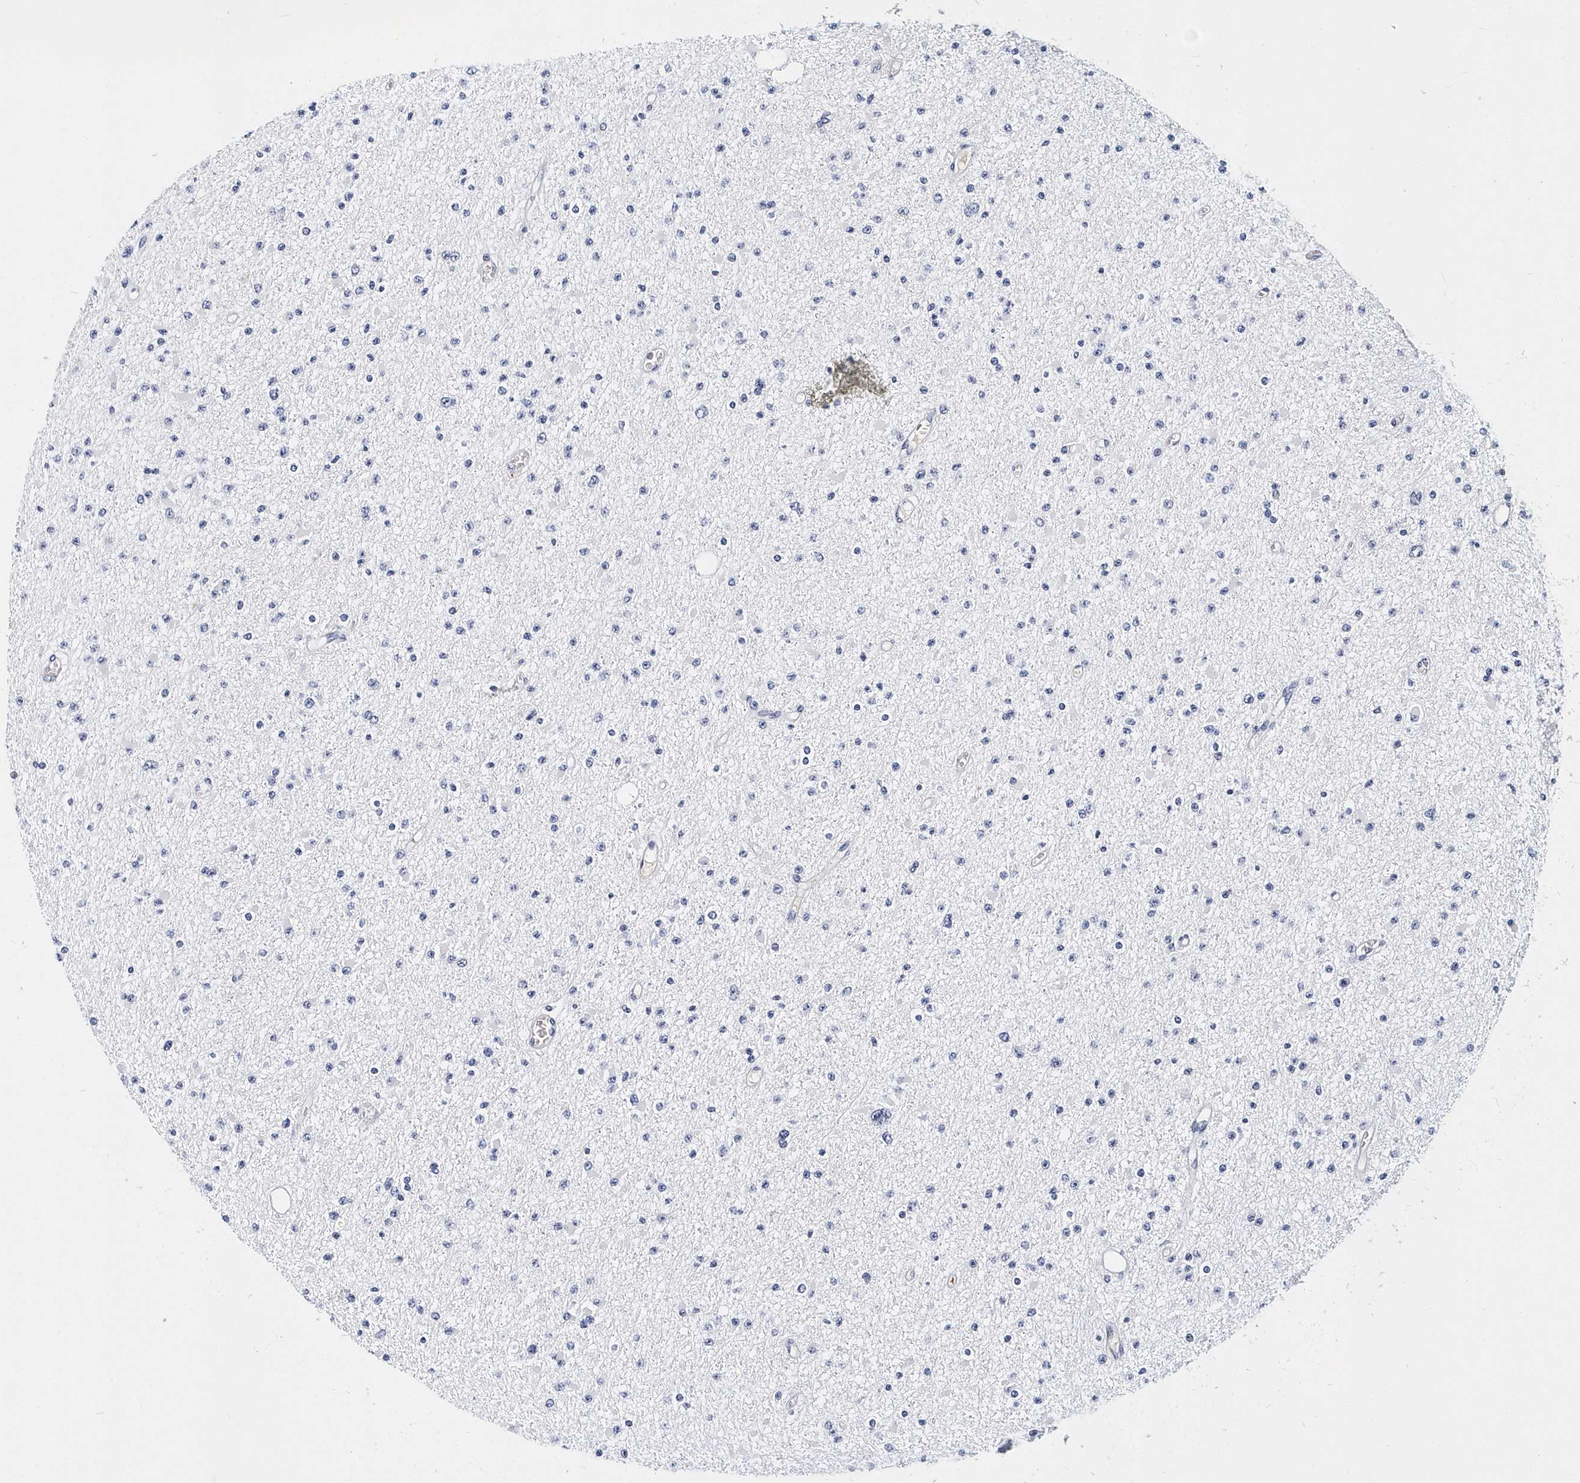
{"staining": {"intensity": "negative", "quantity": "none", "location": "none"}, "tissue": "glioma", "cell_type": "Tumor cells", "image_type": "cancer", "snomed": [{"axis": "morphology", "description": "Glioma, malignant, Low grade"}, {"axis": "topography", "description": "Brain"}], "caption": "Protein analysis of malignant glioma (low-grade) exhibits no significant expression in tumor cells.", "gene": "ITGA2B", "patient": {"sex": "female", "age": 22}}